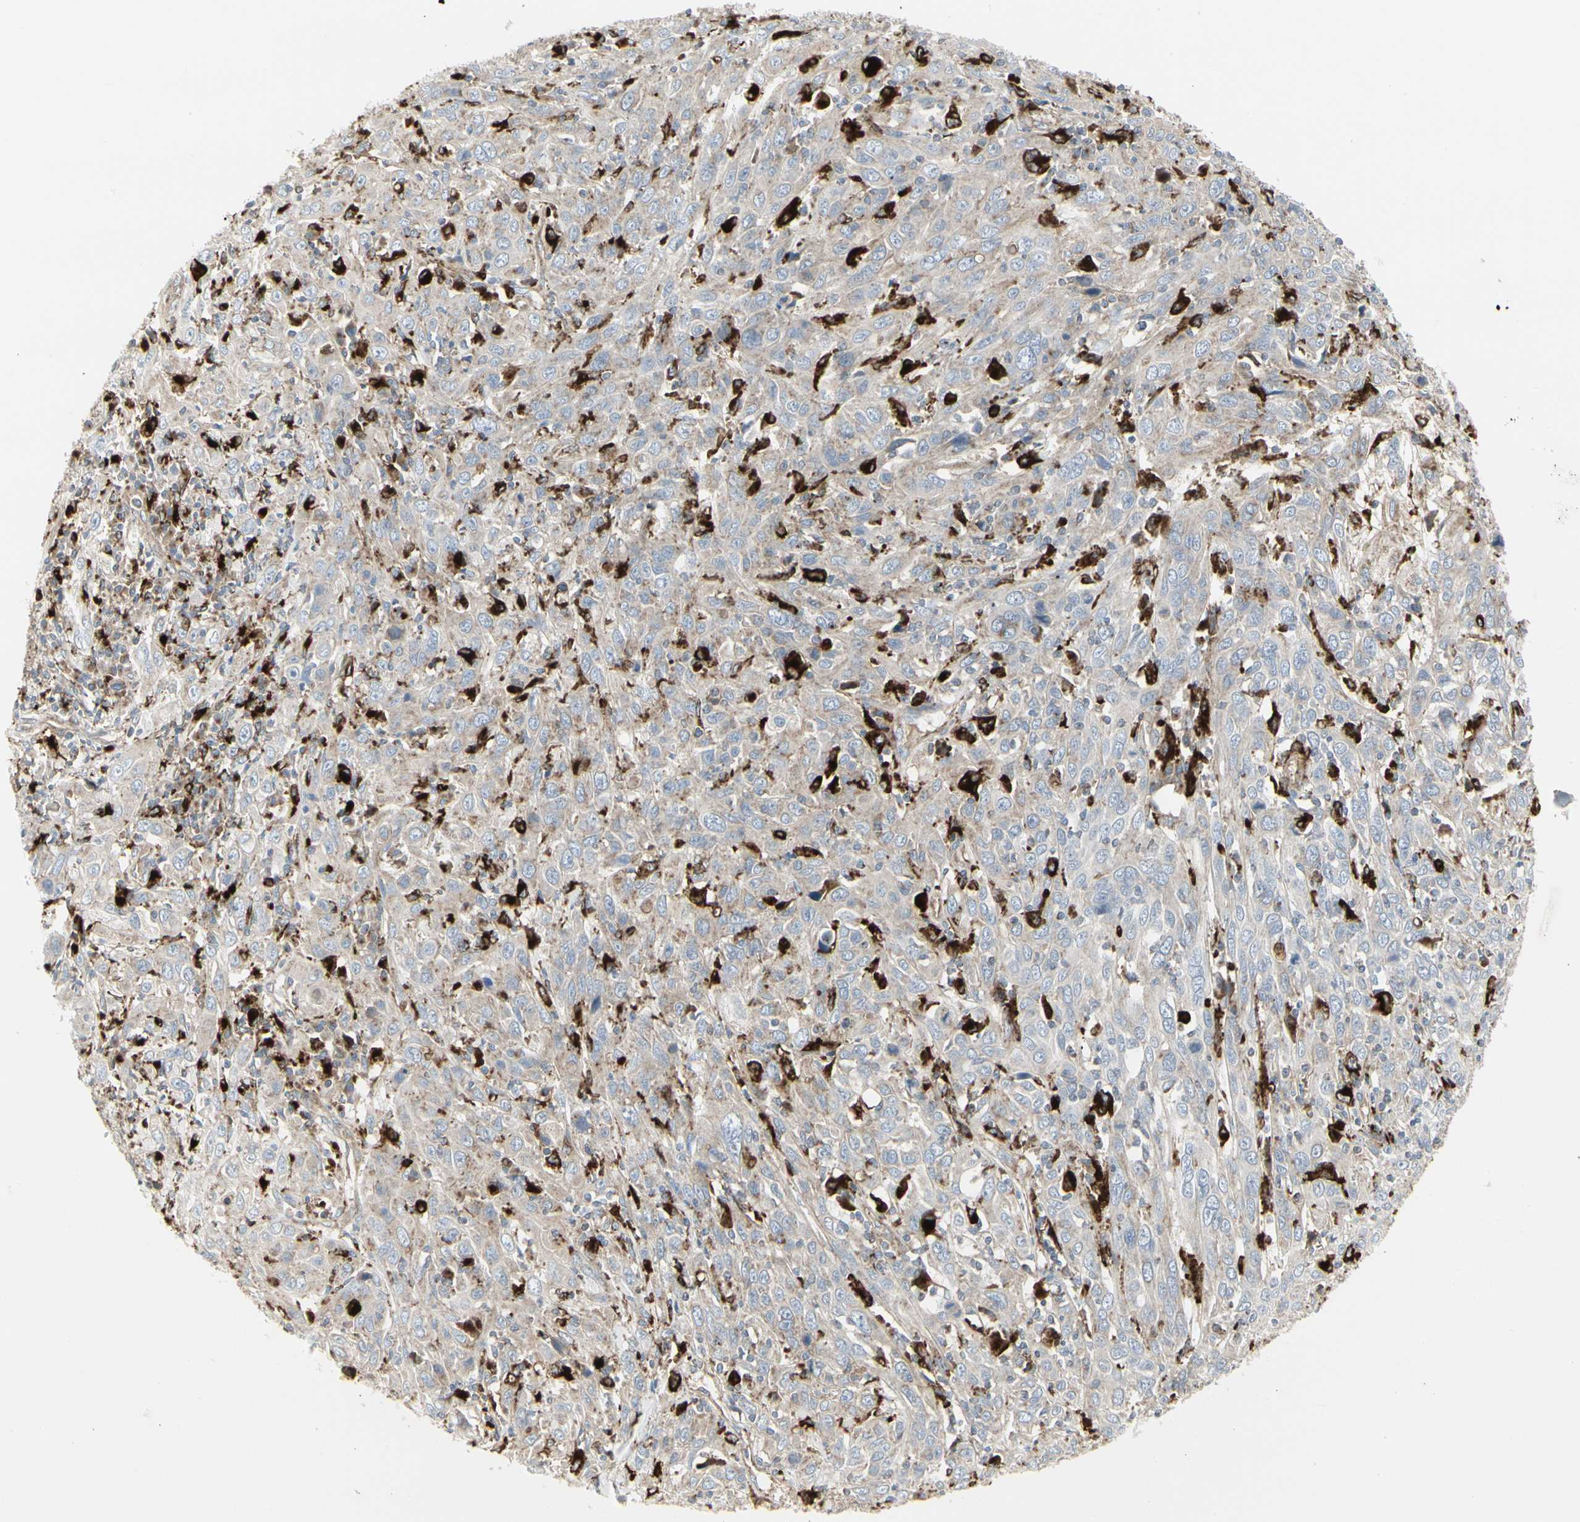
{"staining": {"intensity": "negative", "quantity": "none", "location": "none"}, "tissue": "cervical cancer", "cell_type": "Tumor cells", "image_type": "cancer", "snomed": [{"axis": "morphology", "description": "Squamous cell carcinoma, NOS"}, {"axis": "topography", "description": "Cervix"}], "caption": "Immunohistochemical staining of squamous cell carcinoma (cervical) displays no significant staining in tumor cells.", "gene": "ATP6V1B2", "patient": {"sex": "female", "age": 46}}